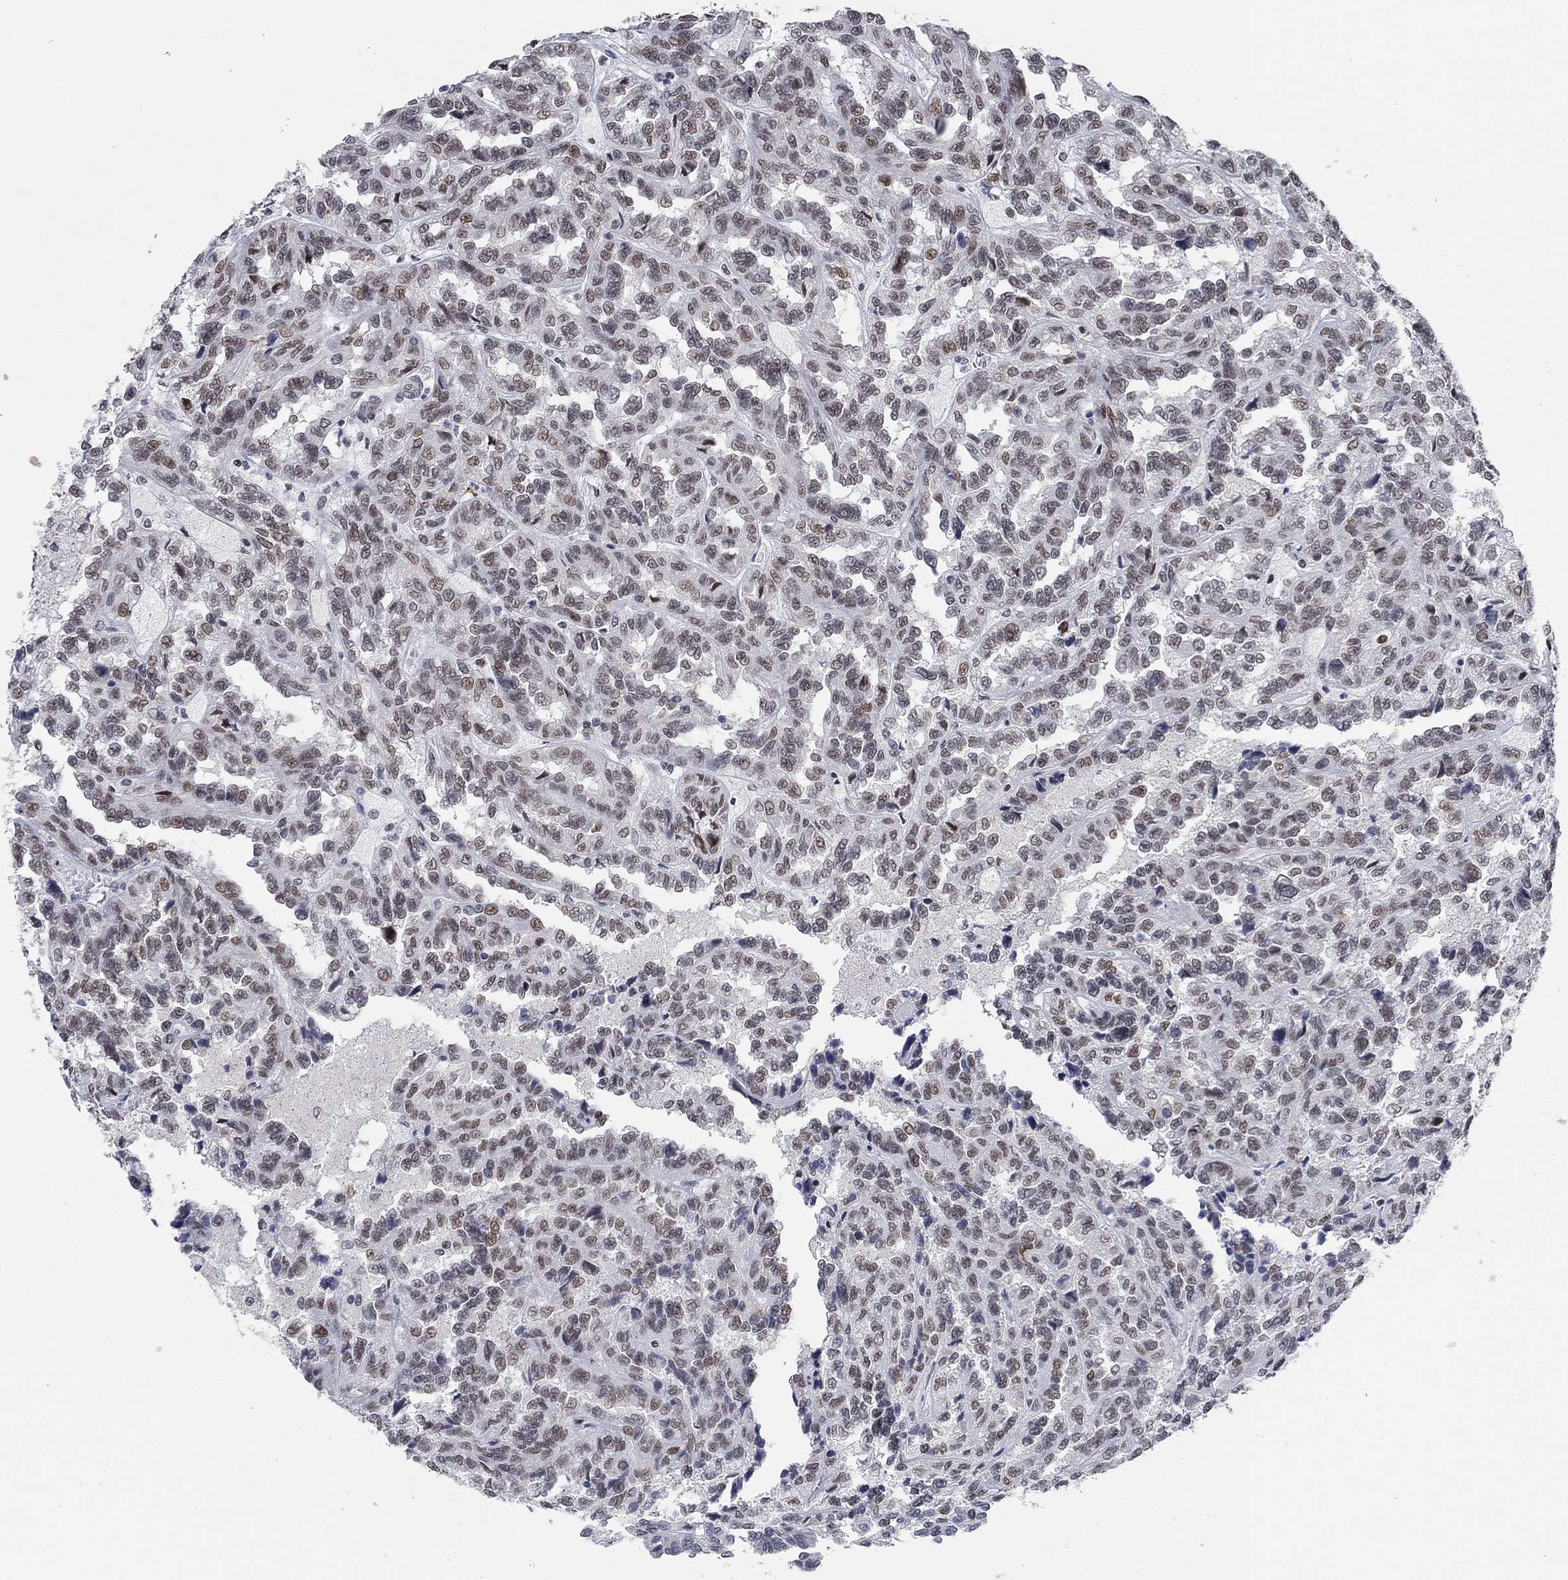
{"staining": {"intensity": "moderate", "quantity": "<25%", "location": "nuclear"}, "tissue": "renal cancer", "cell_type": "Tumor cells", "image_type": "cancer", "snomed": [{"axis": "morphology", "description": "Adenocarcinoma, NOS"}, {"axis": "topography", "description": "Kidney"}], "caption": "An immunohistochemistry image of tumor tissue is shown. Protein staining in brown labels moderate nuclear positivity in renal cancer (adenocarcinoma) within tumor cells.", "gene": "HCFC1", "patient": {"sex": "male", "age": 79}}